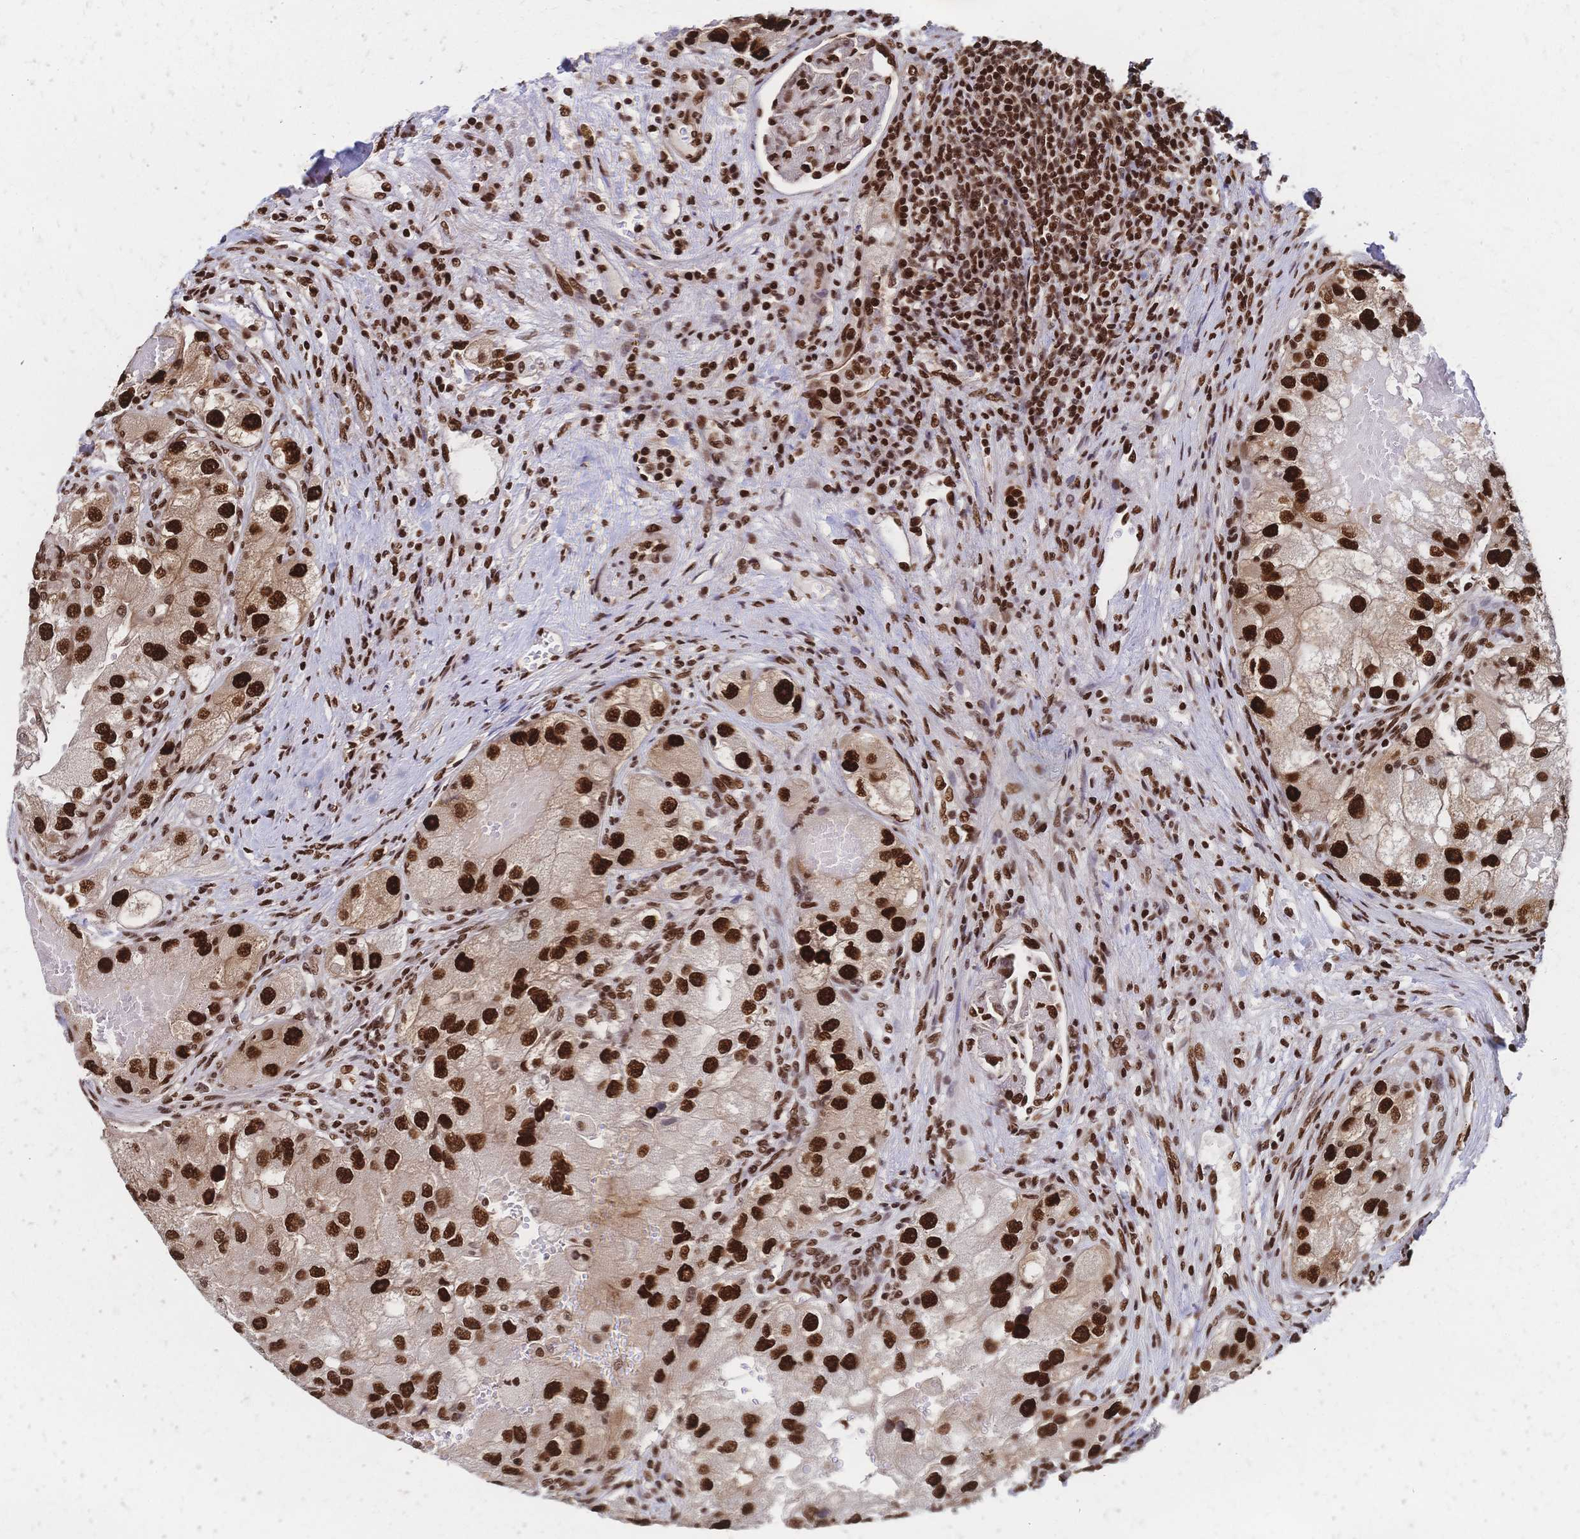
{"staining": {"intensity": "strong", "quantity": ">75%", "location": "nuclear"}, "tissue": "renal cancer", "cell_type": "Tumor cells", "image_type": "cancer", "snomed": [{"axis": "morphology", "description": "Adenocarcinoma, NOS"}, {"axis": "topography", "description": "Kidney"}], "caption": "The photomicrograph demonstrates staining of renal cancer (adenocarcinoma), revealing strong nuclear protein expression (brown color) within tumor cells.", "gene": "HDGF", "patient": {"sex": "male", "age": 63}}